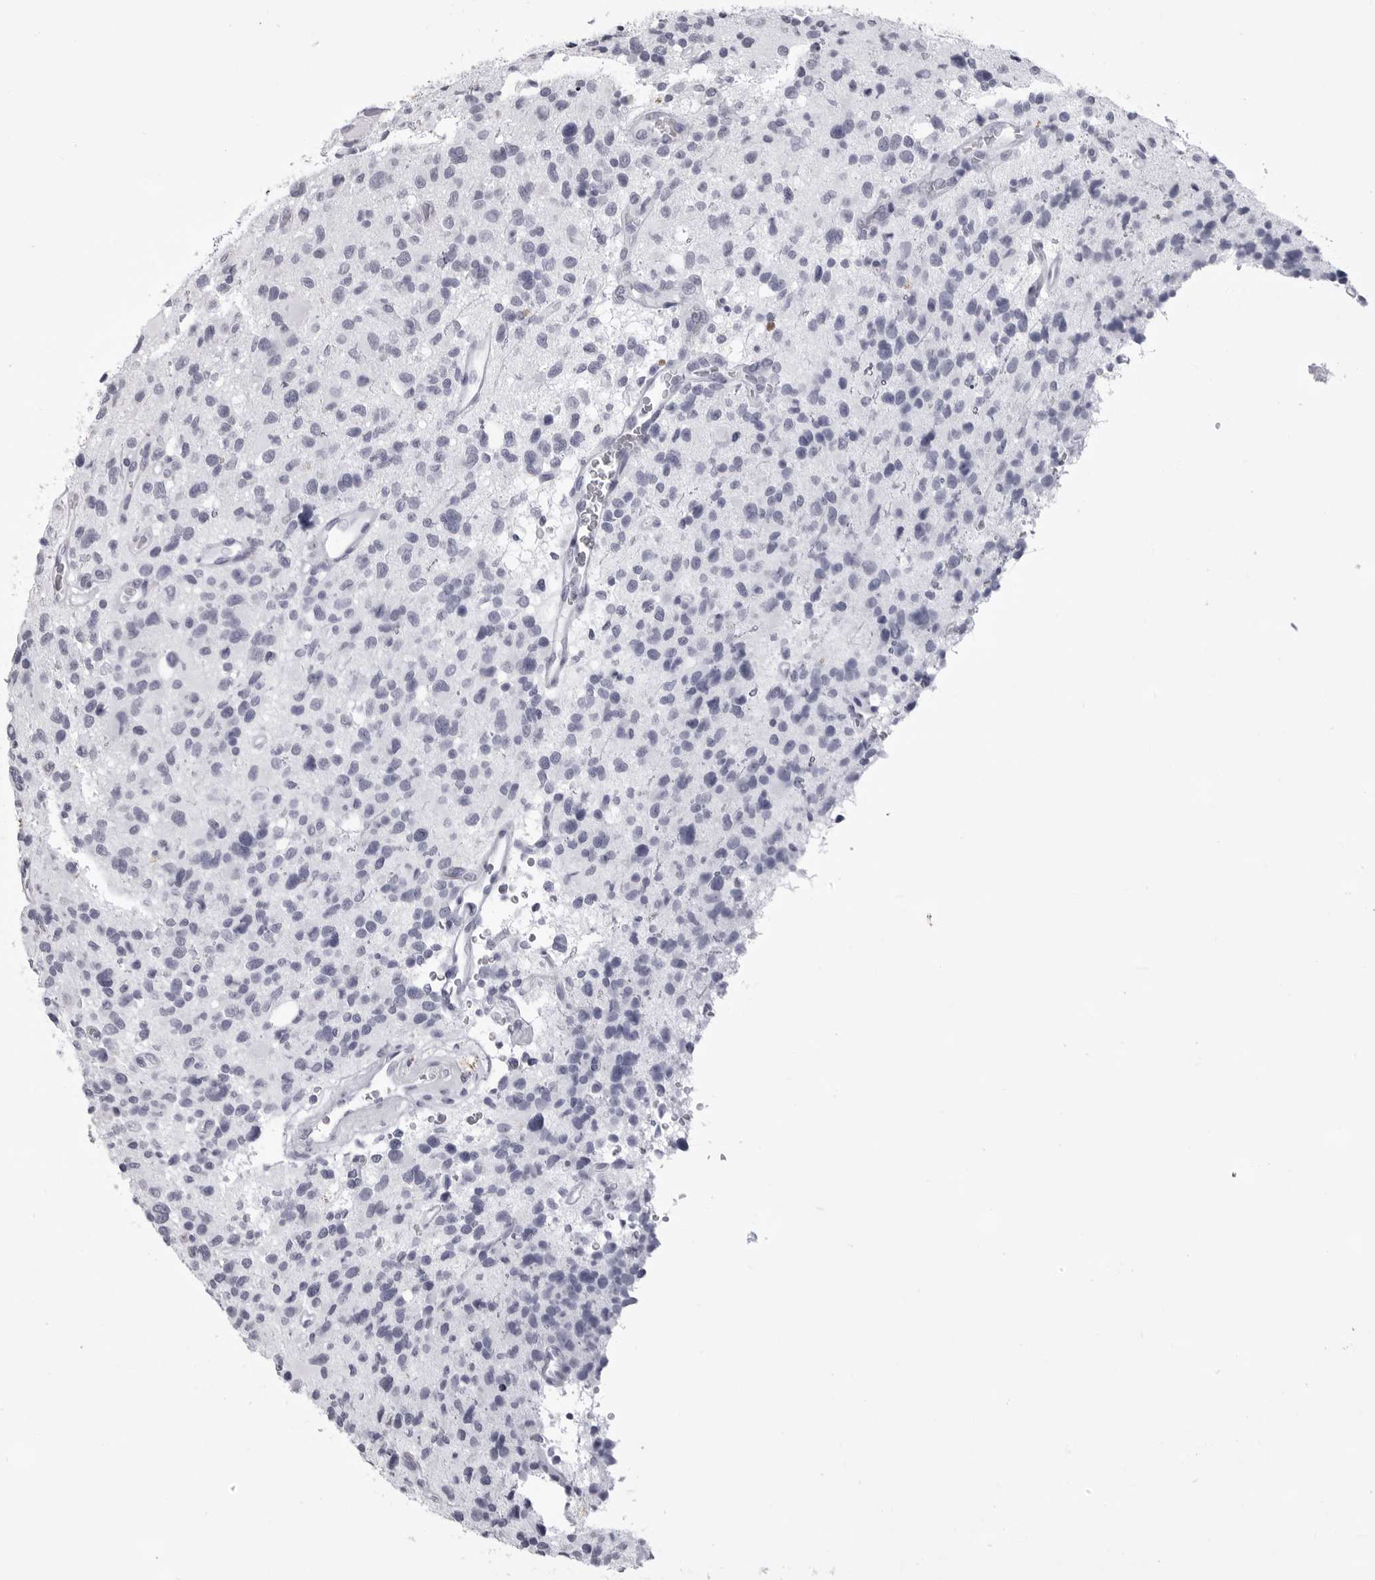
{"staining": {"intensity": "negative", "quantity": "none", "location": "none"}, "tissue": "glioma", "cell_type": "Tumor cells", "image_type": "cancer", "snomed": [{"axis": "morphology", "description": "Glioma, malignant, High grade"}, {"axis": "topography", "description": "Brain"}], "caption": "Malignant glioma (high-grade) was stained to show a protein in brown. There is no significant expression in tumor cells.", "gene": "LGALS4", "patient": {"sex": "male", "age": 48}}